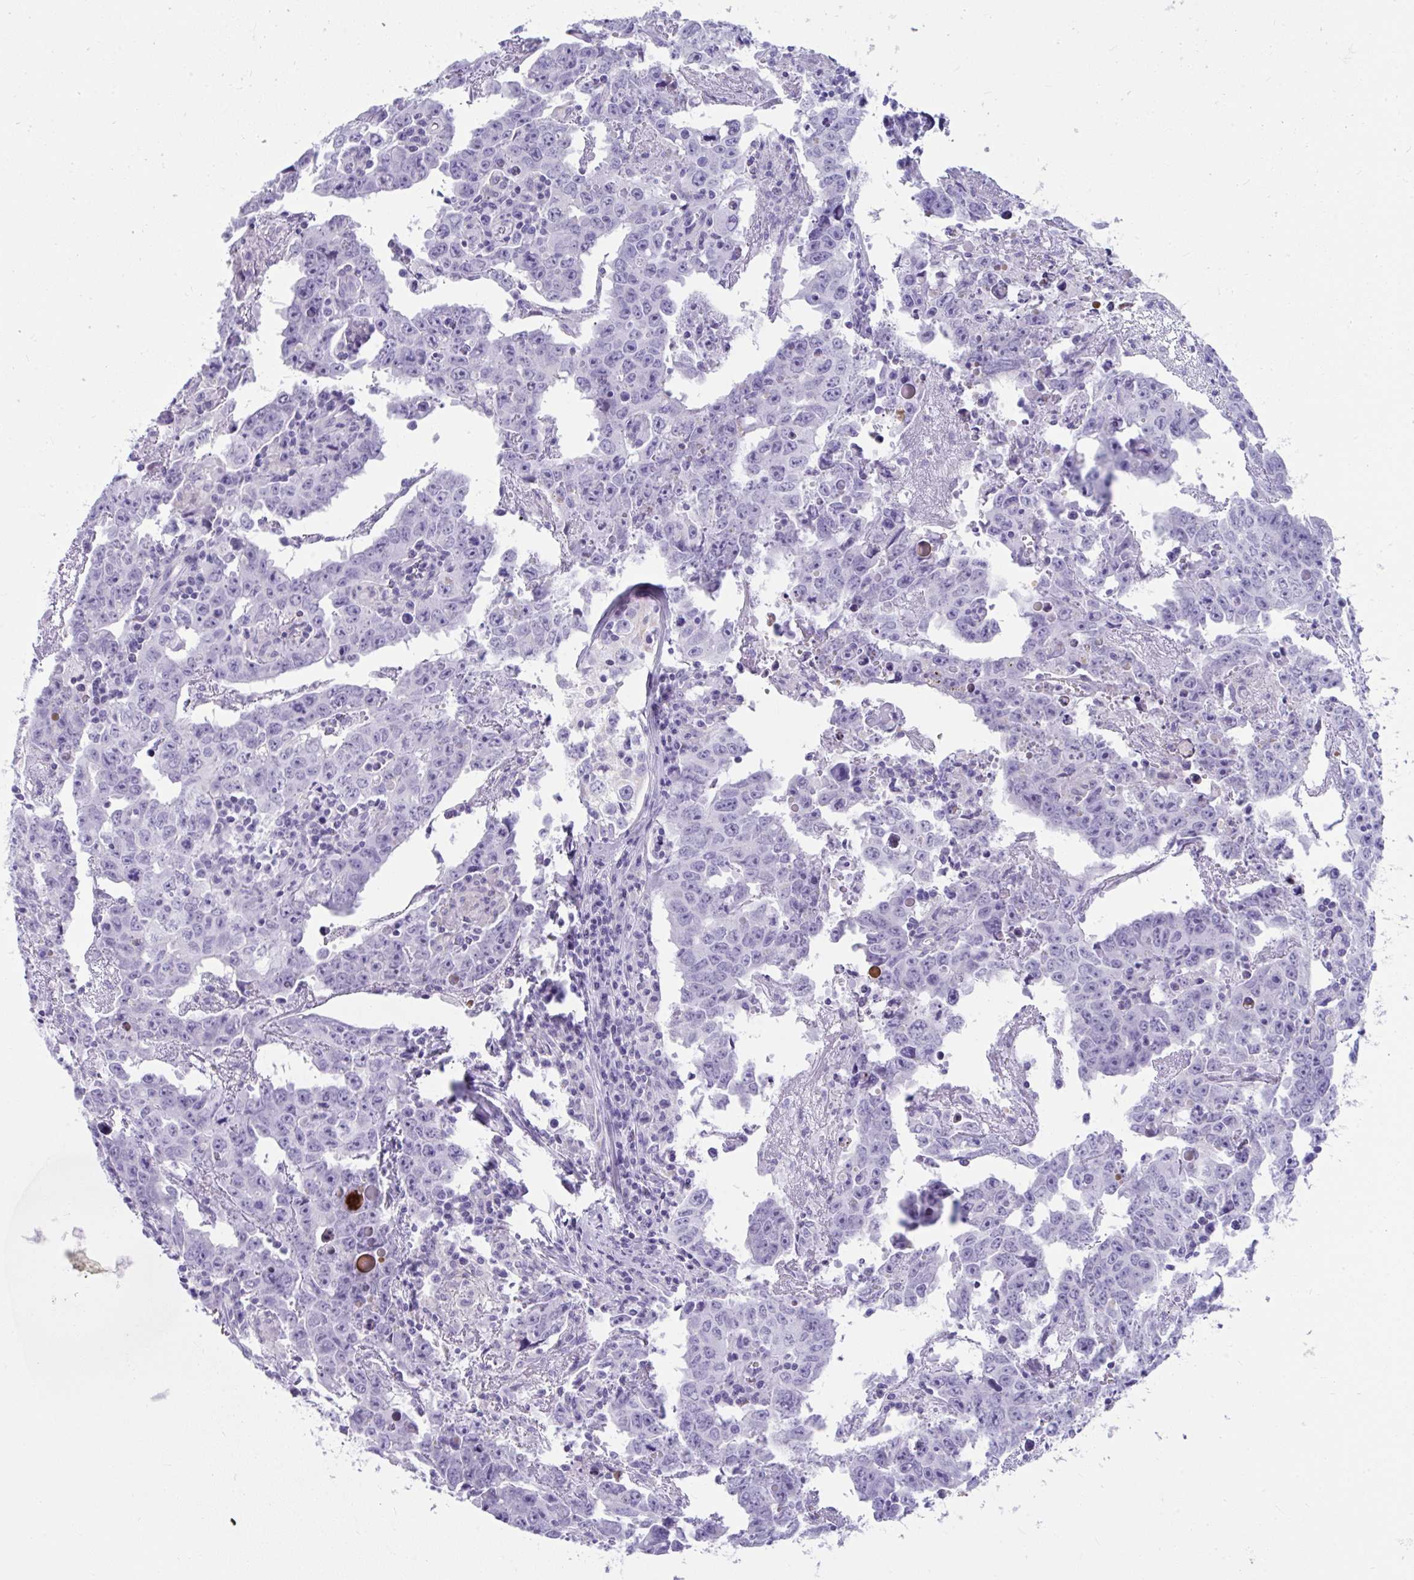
{"staining": {"intensity": "negative", "quantity": "none", "location": "none"}, "tissue": "testis cancer", "cell_type": "Tumor cells", "image_type": "cancer", "snomed": [{"axis": "morphology", "description": "Carcinoma, Embryonal, NOS"}, {"axis": "topography", "description": "Testis"}], "caption": "DAB immunohistochemical staining of human embryonal carcinoma (testis) displays no significant expression in tumor cells.", "gene": "ISL1", "patient": {"sex": "male", "age": 22}}